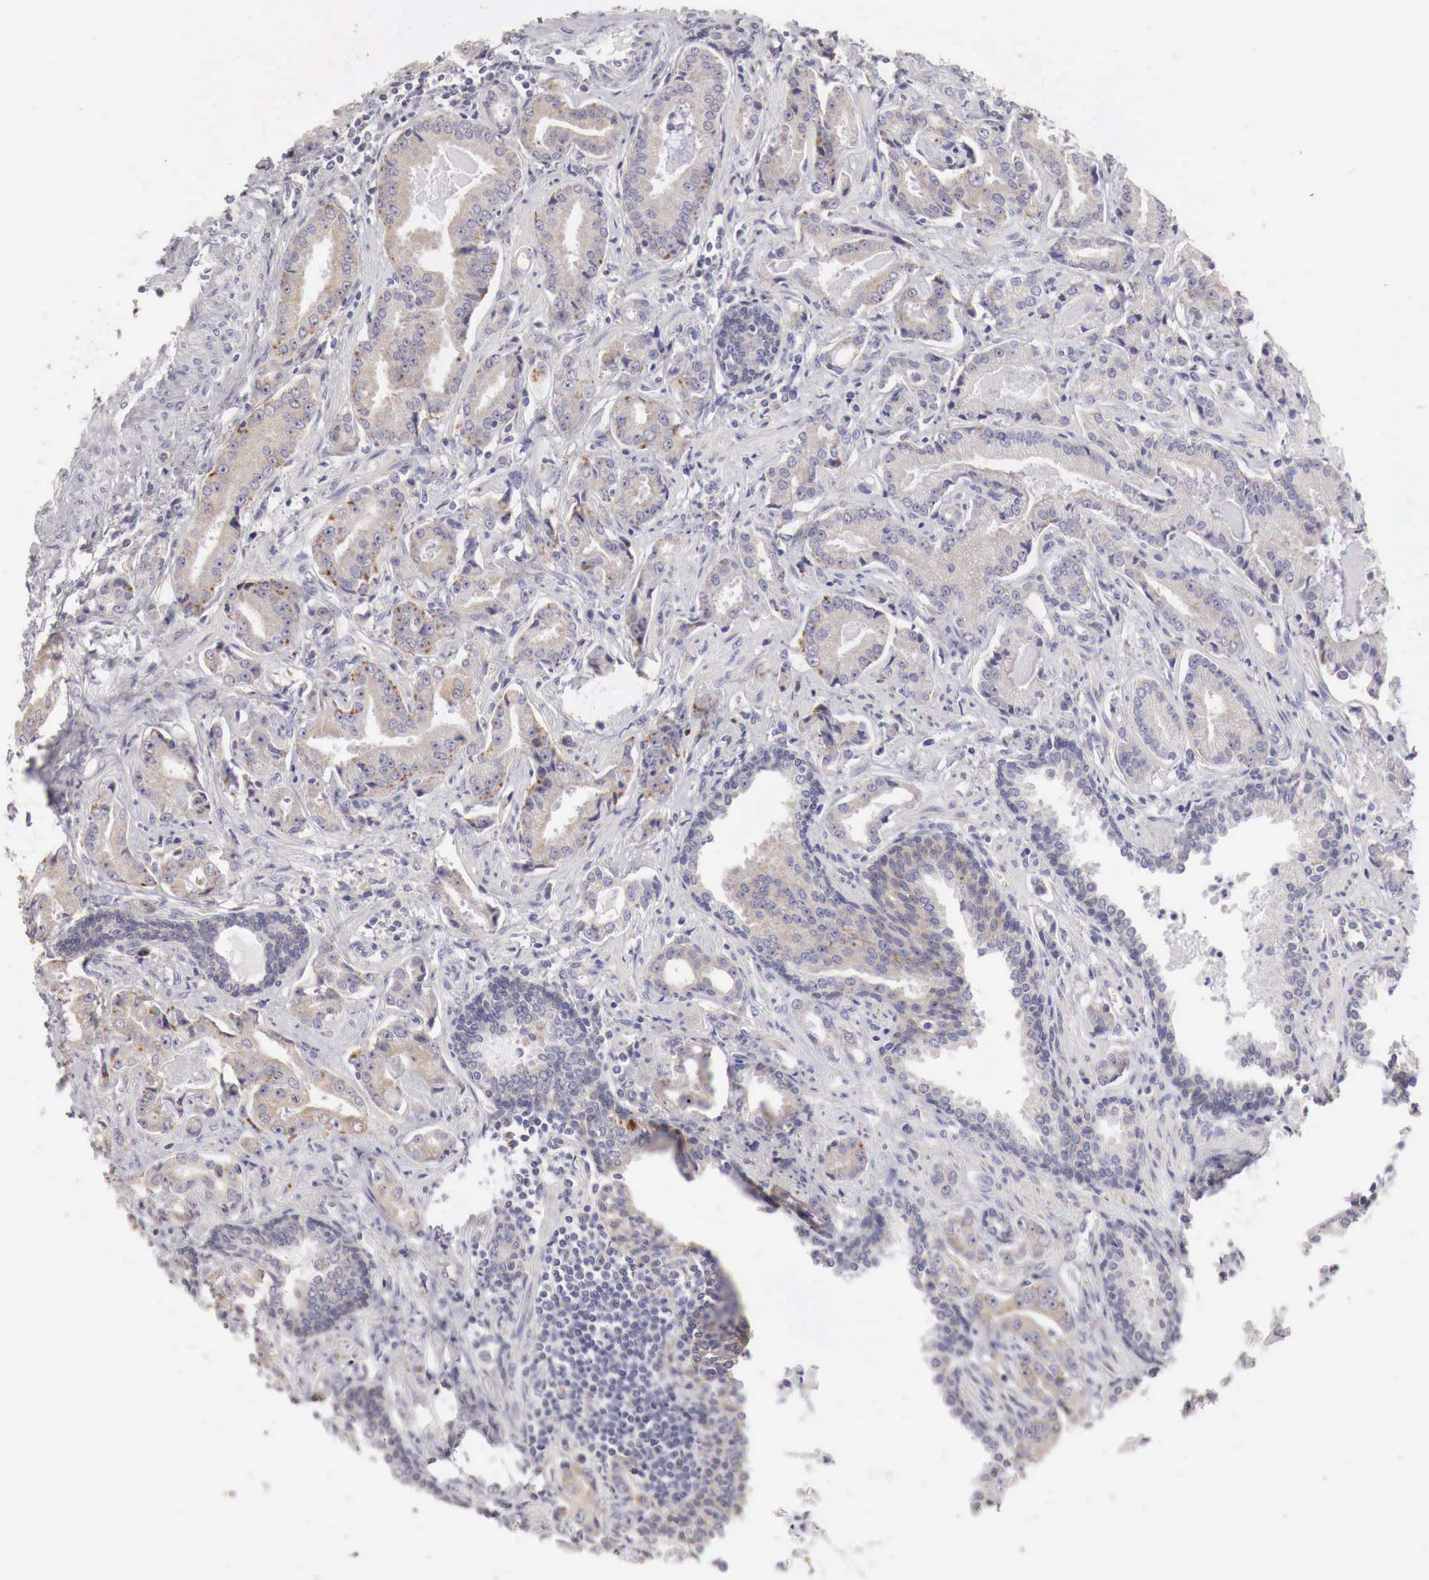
{"staining": {"intensity": "weak", "quantity": "25%-75%", "location": "cytoplasmic/membranous"}, "tissue": "prostate cancer", "cell_type": "Tumor cells", "image_type": "cancer", "snomed": [{"axis": "morphology", "description": "Adenocarcinoma, Low grade"}, {"axis": "topography", "description": "Prostate"}], "caption": "IHC (DAB (3,3'-diaminobenzidine)) staining of human prostate cancer (low-grade adenocarcinoma) displays weak cytoplasmic/membranous protein expression in about 25%-75% of tumor cells. The staining was performed using DAB to visualize the protein expression in brown, while the nuclei were stained in blue with hematoxylin (Magnification: 20x).", "gene": "NSDHL", "patient": {"sex": "male", "age": 65}}